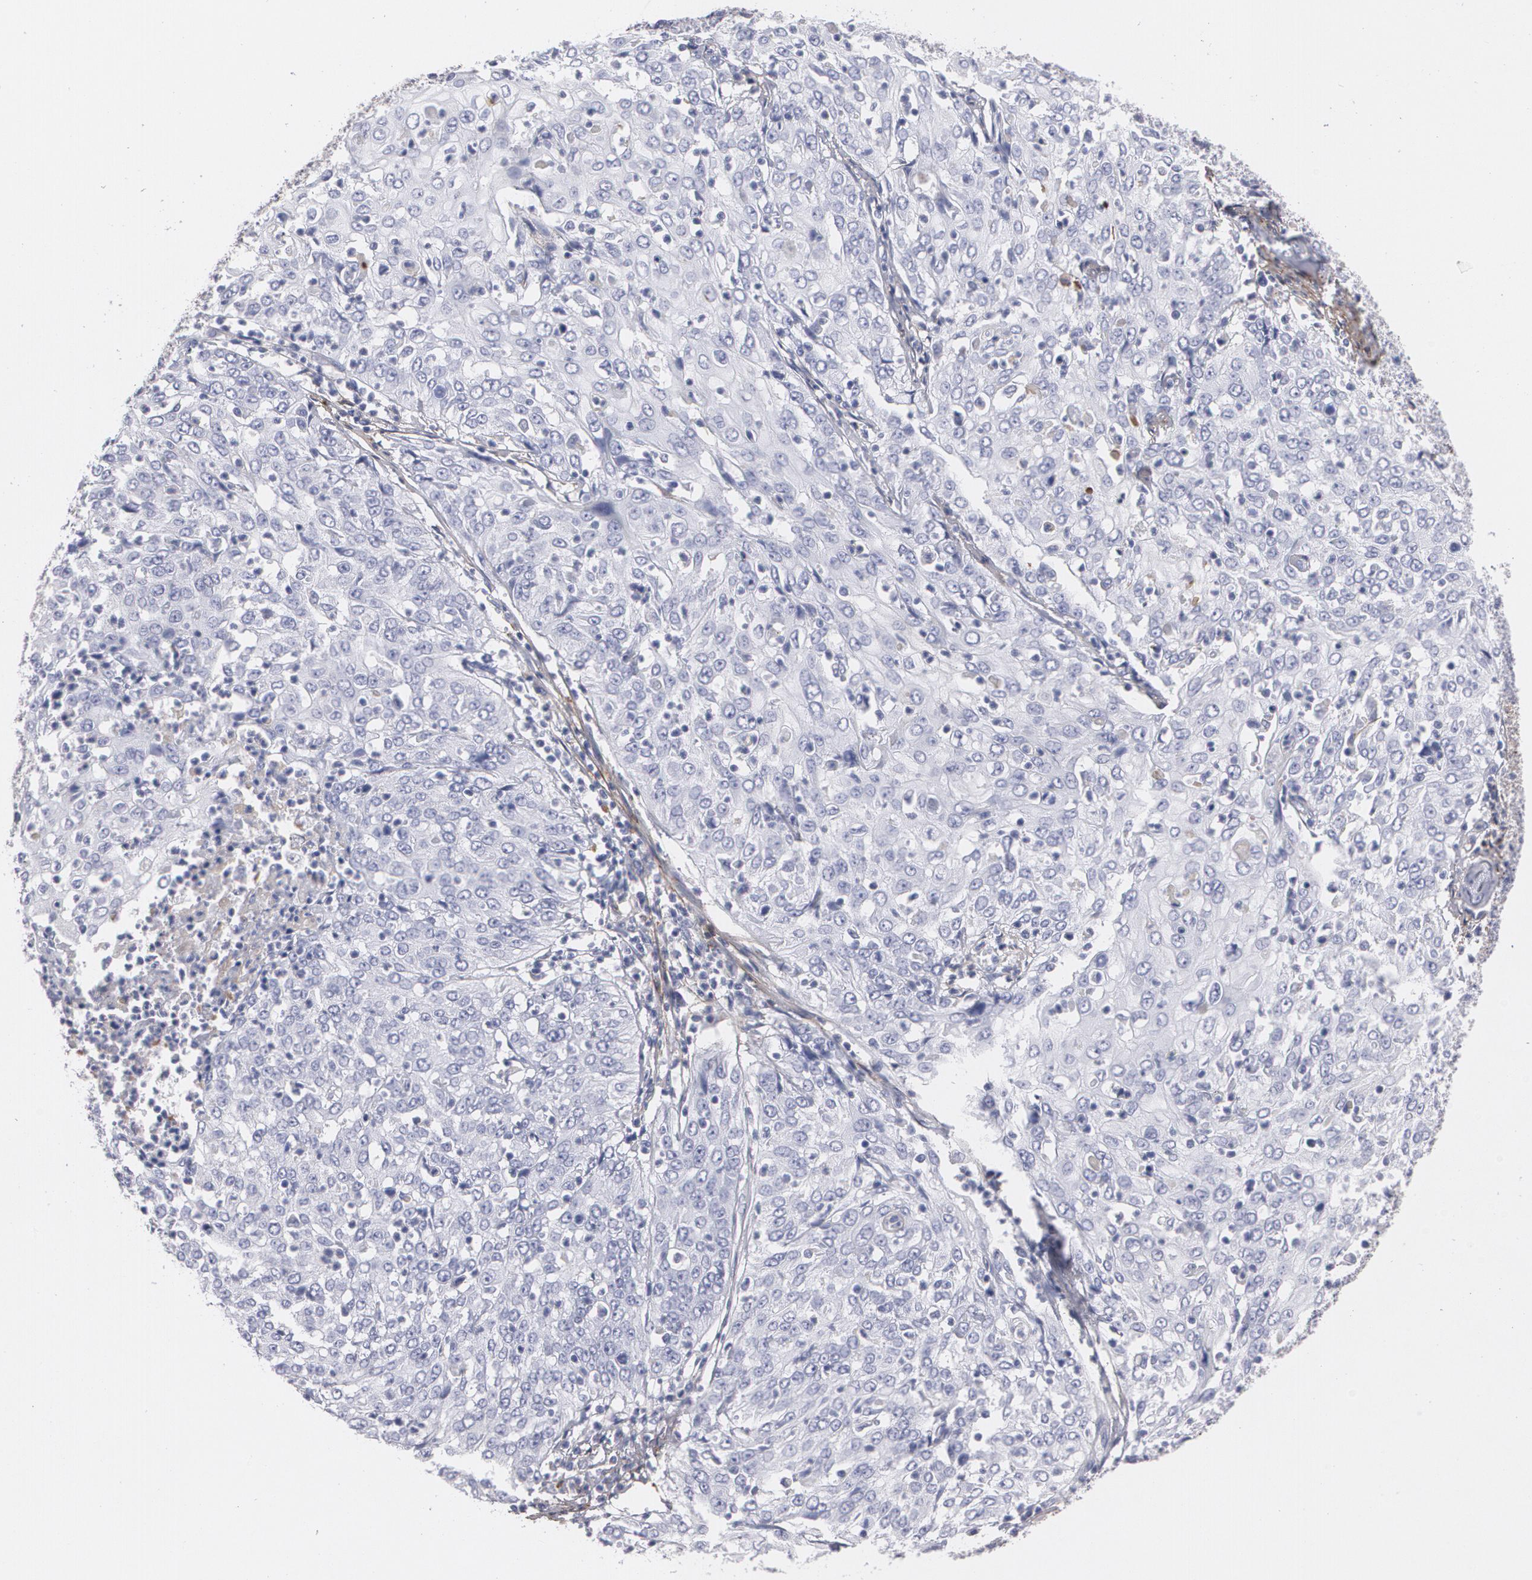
{"staining": {"intensity": "negative", "quantity": "none", "location": "none"}, "tissue": "cervical cancer", "cell_type": "Tumor cells", "image_type": "cancer", "snomed": [{"axis": "morphology", "description": "Squamous cell carcinoma, NOS"}, {"axis": "topography", "description": "Cervix"}], "caption": "IHC image of neoplastic tissue: human cervical cancer (squamous cell carcinoma) stained with DAB (3,3'-diaminobenzidine) displays no significant protein expression in tumor cells. The staining is performed using DAB brown chromogen with nuclei counter-stained in using hematoxylin.", "gene": "FBLN1", "patient": {"sex": "female", "age": 39}}